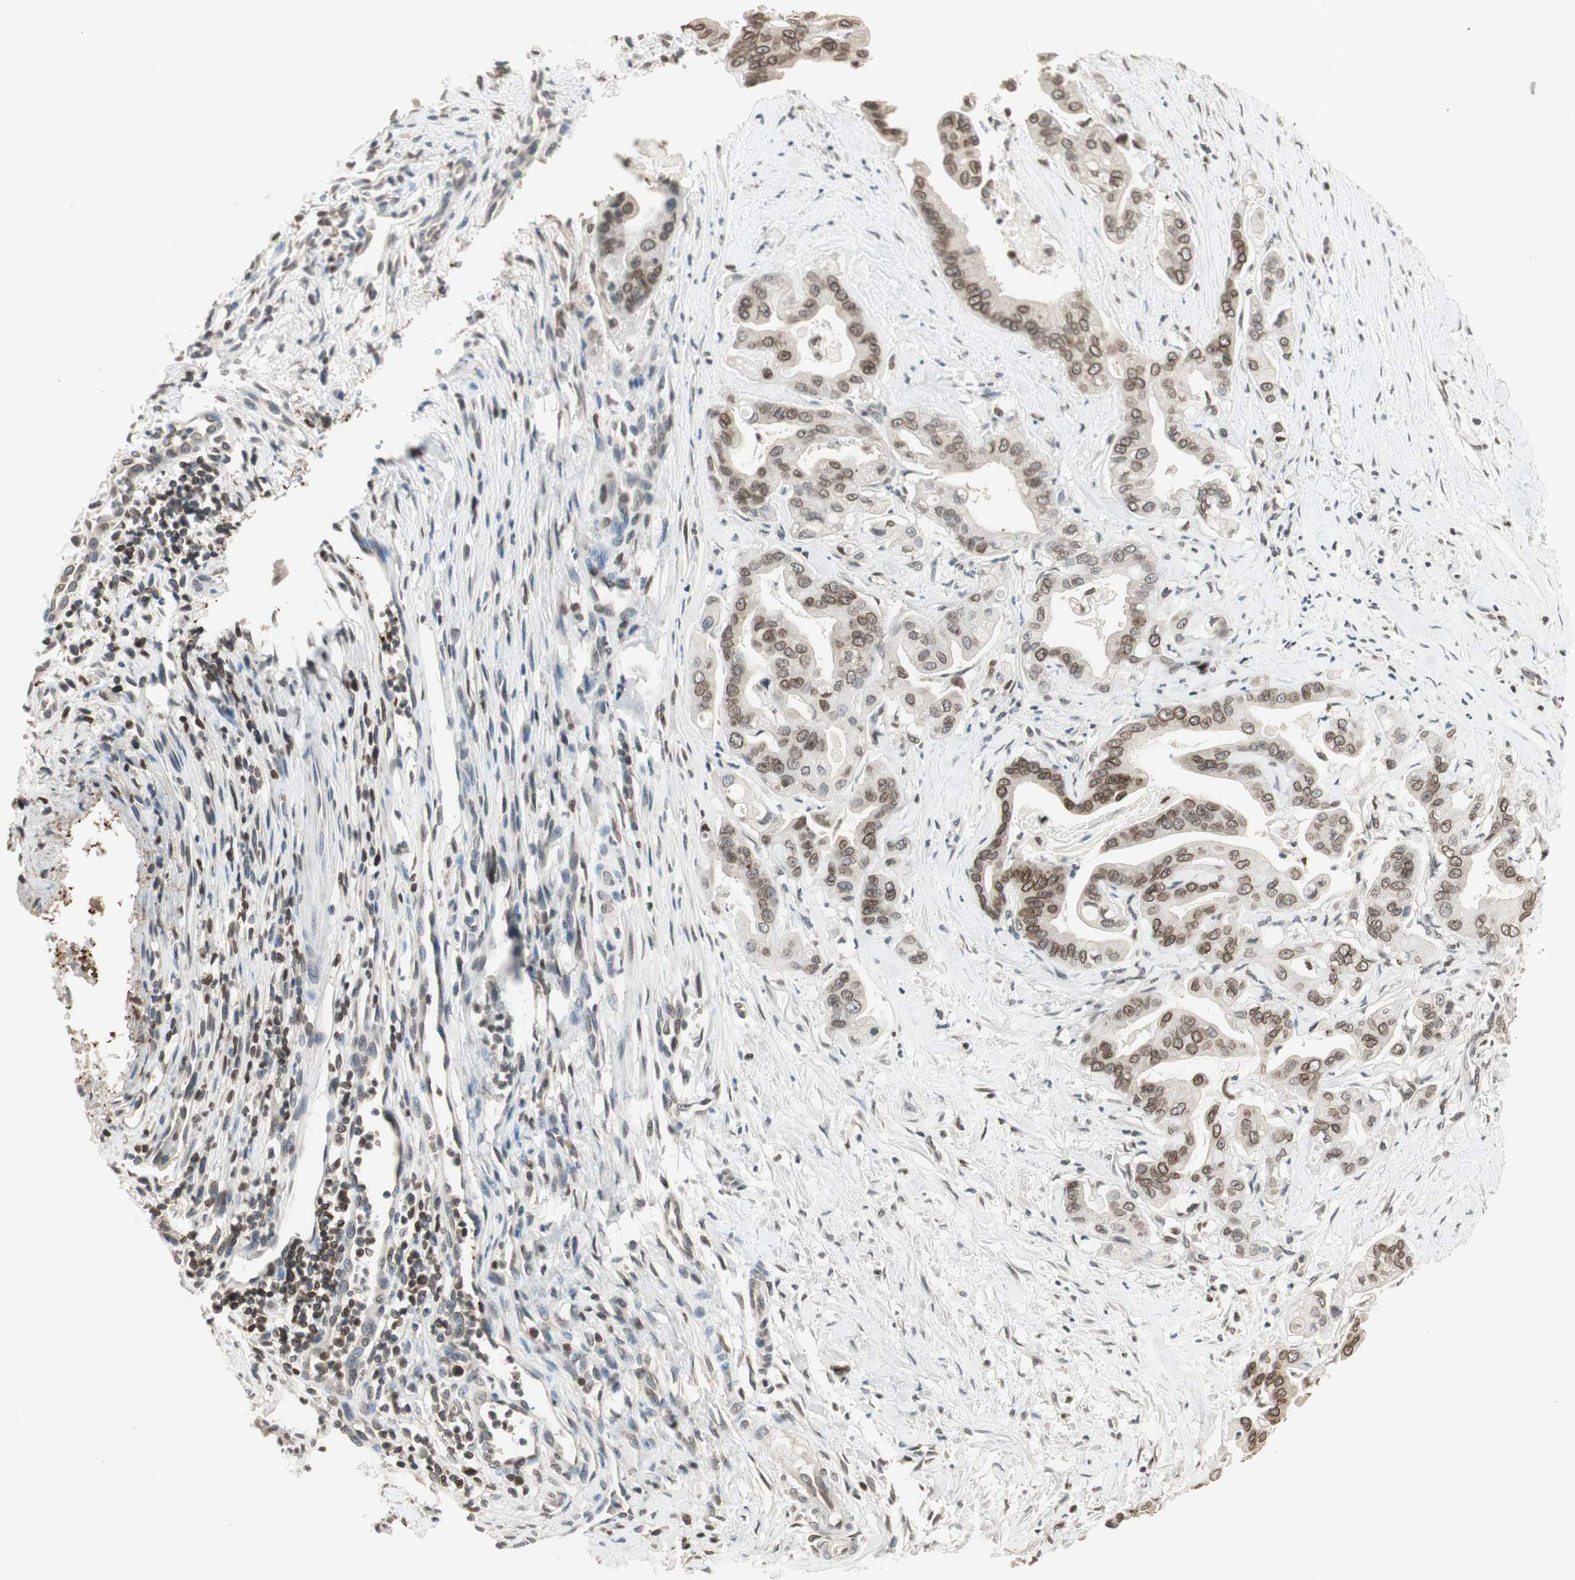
{"staining": {"intensity": "moderate", "quantity": ">75%", "location": "cytoplasmic/membranous,nuclear"}, "tissue": "pancreatic cancer", "cell_type": "Tumor cells", "image_type": "cancer", "snomed": [{"axis": "morphology", "description": "Adenocarcinoma, NOS"}, {"axis": "topography", "description": "Pancreas"}], "caption": "The photomicrograph shows immunohistochemical staining of pancreatic cancer (adenocarcinoma). There is moderate cytoplasmic/membranous and nuclear expression is identified in approximately >75% of tumor cells.", "gene": "TMPO", "patient": {"sex": "female", "age": 75}}